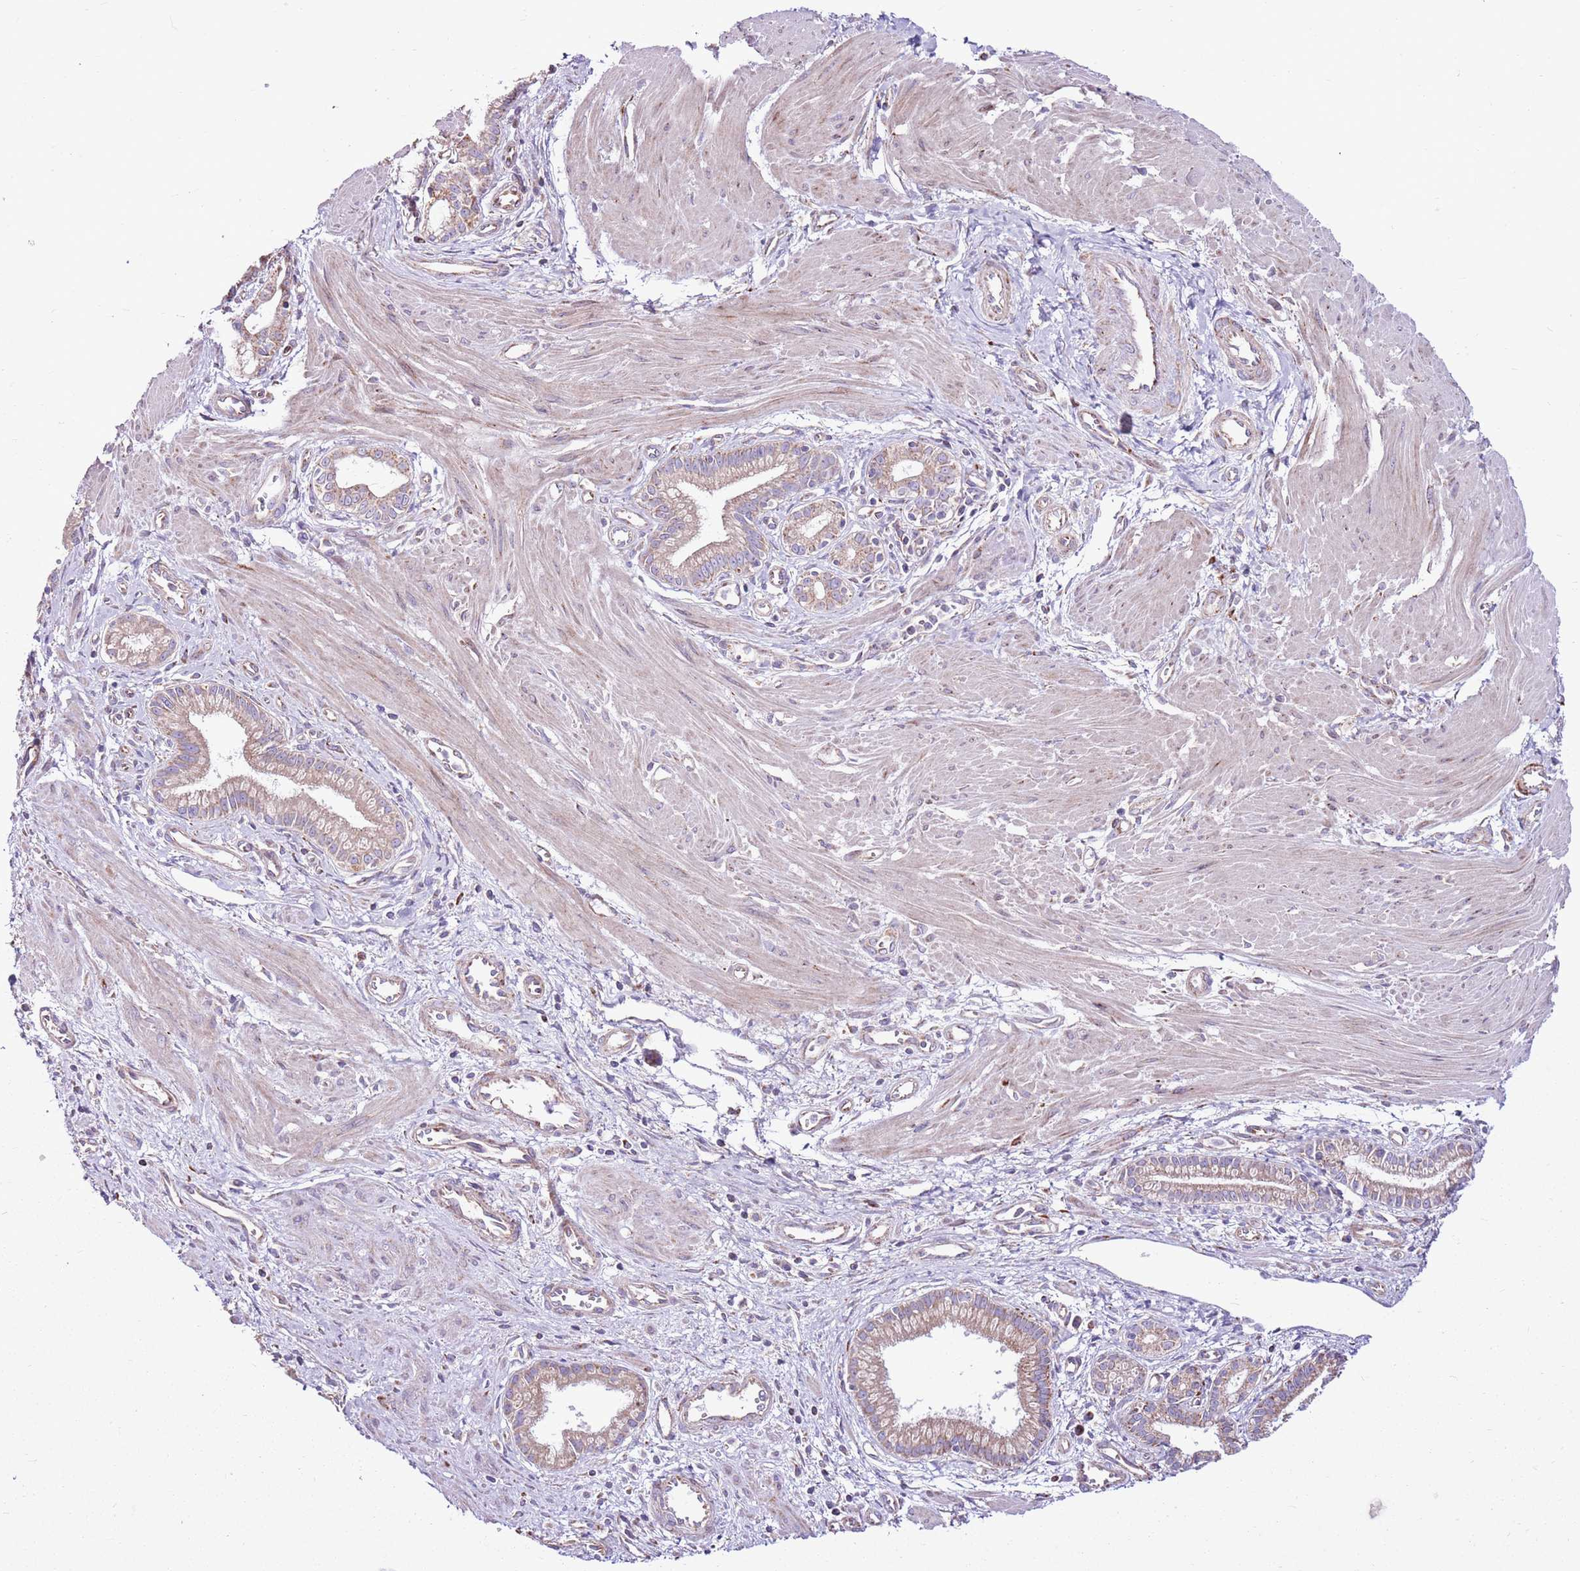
{"staining": {"intensity": "weak", "quantity": ">75%", "location": "cytoplasmic/membranous"}, "tissue": "pancreatic cancer", "cell_type": "Tumor cells", "image_type": "cancer", "snomed": [{"axis": "morphology", "description": "Adenocarcinoma, NOS"}, {"axis": "topography", "description": "Pancreas"}], "caption": "Approximately >75% of tumor cells in human adenocarcinoma (pancreatic) display weak cytoplasmic/membranous protein positivity as visualized by brown immunohistochemical staining.", "gene": "HECTD4", "patient": {"sex": "male", "age": 78}}